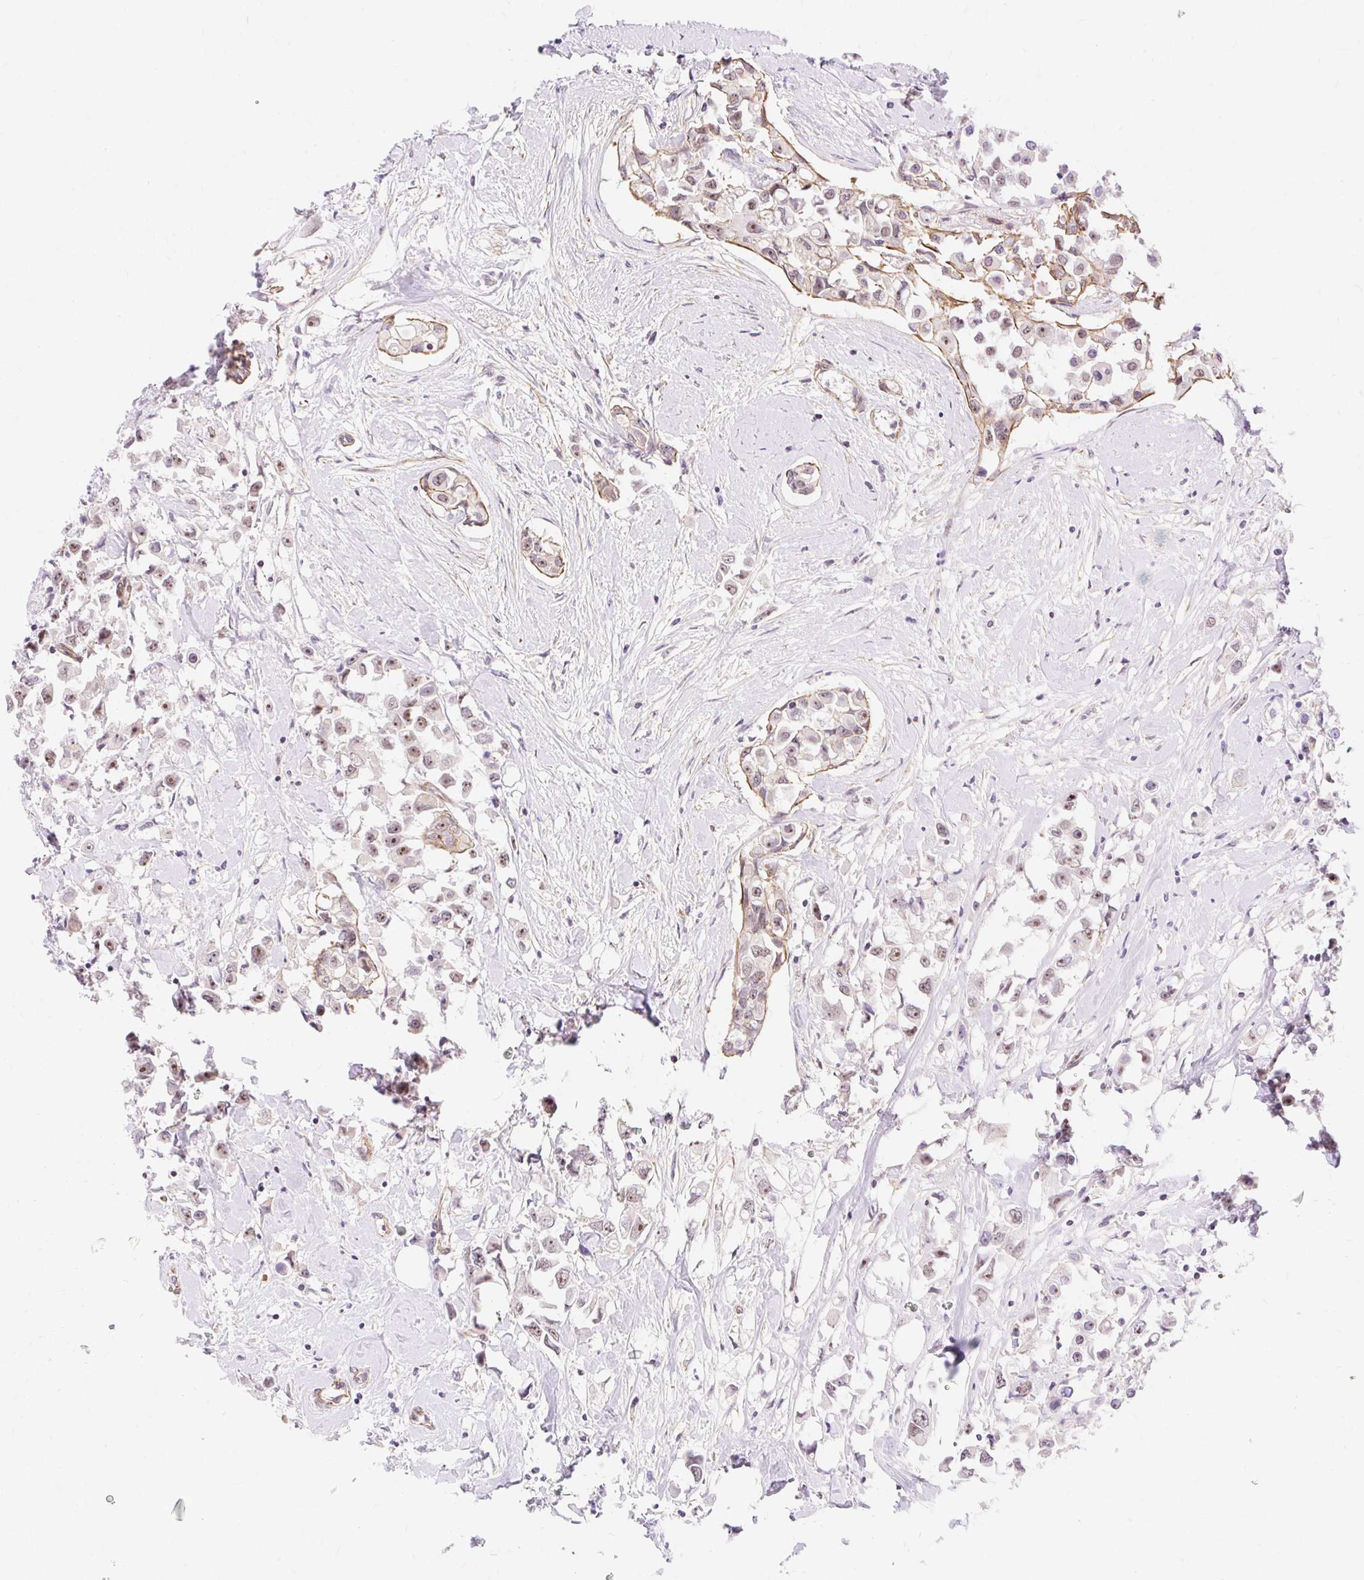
{"staining": {"intensity": "moderate", "quantity": ">75%", "location": "nuclear"}, "tissue": "breast cancer", "cell_type": "Tumor cells", "image_type": "cancer", "snomed": [{"axis": "morphology", "description": "Duct carcinoma"}, {"axis": "topography", "description": "Breast"}], "caption": "An immunohistochemistry micrograph of tumor tissue is shown. Protein staining in brown shows moderate nuclear positivity in breast cancer within tumor cells.", "gene": "OBP2A", "patient": {"sex": "female", "age": 61}}